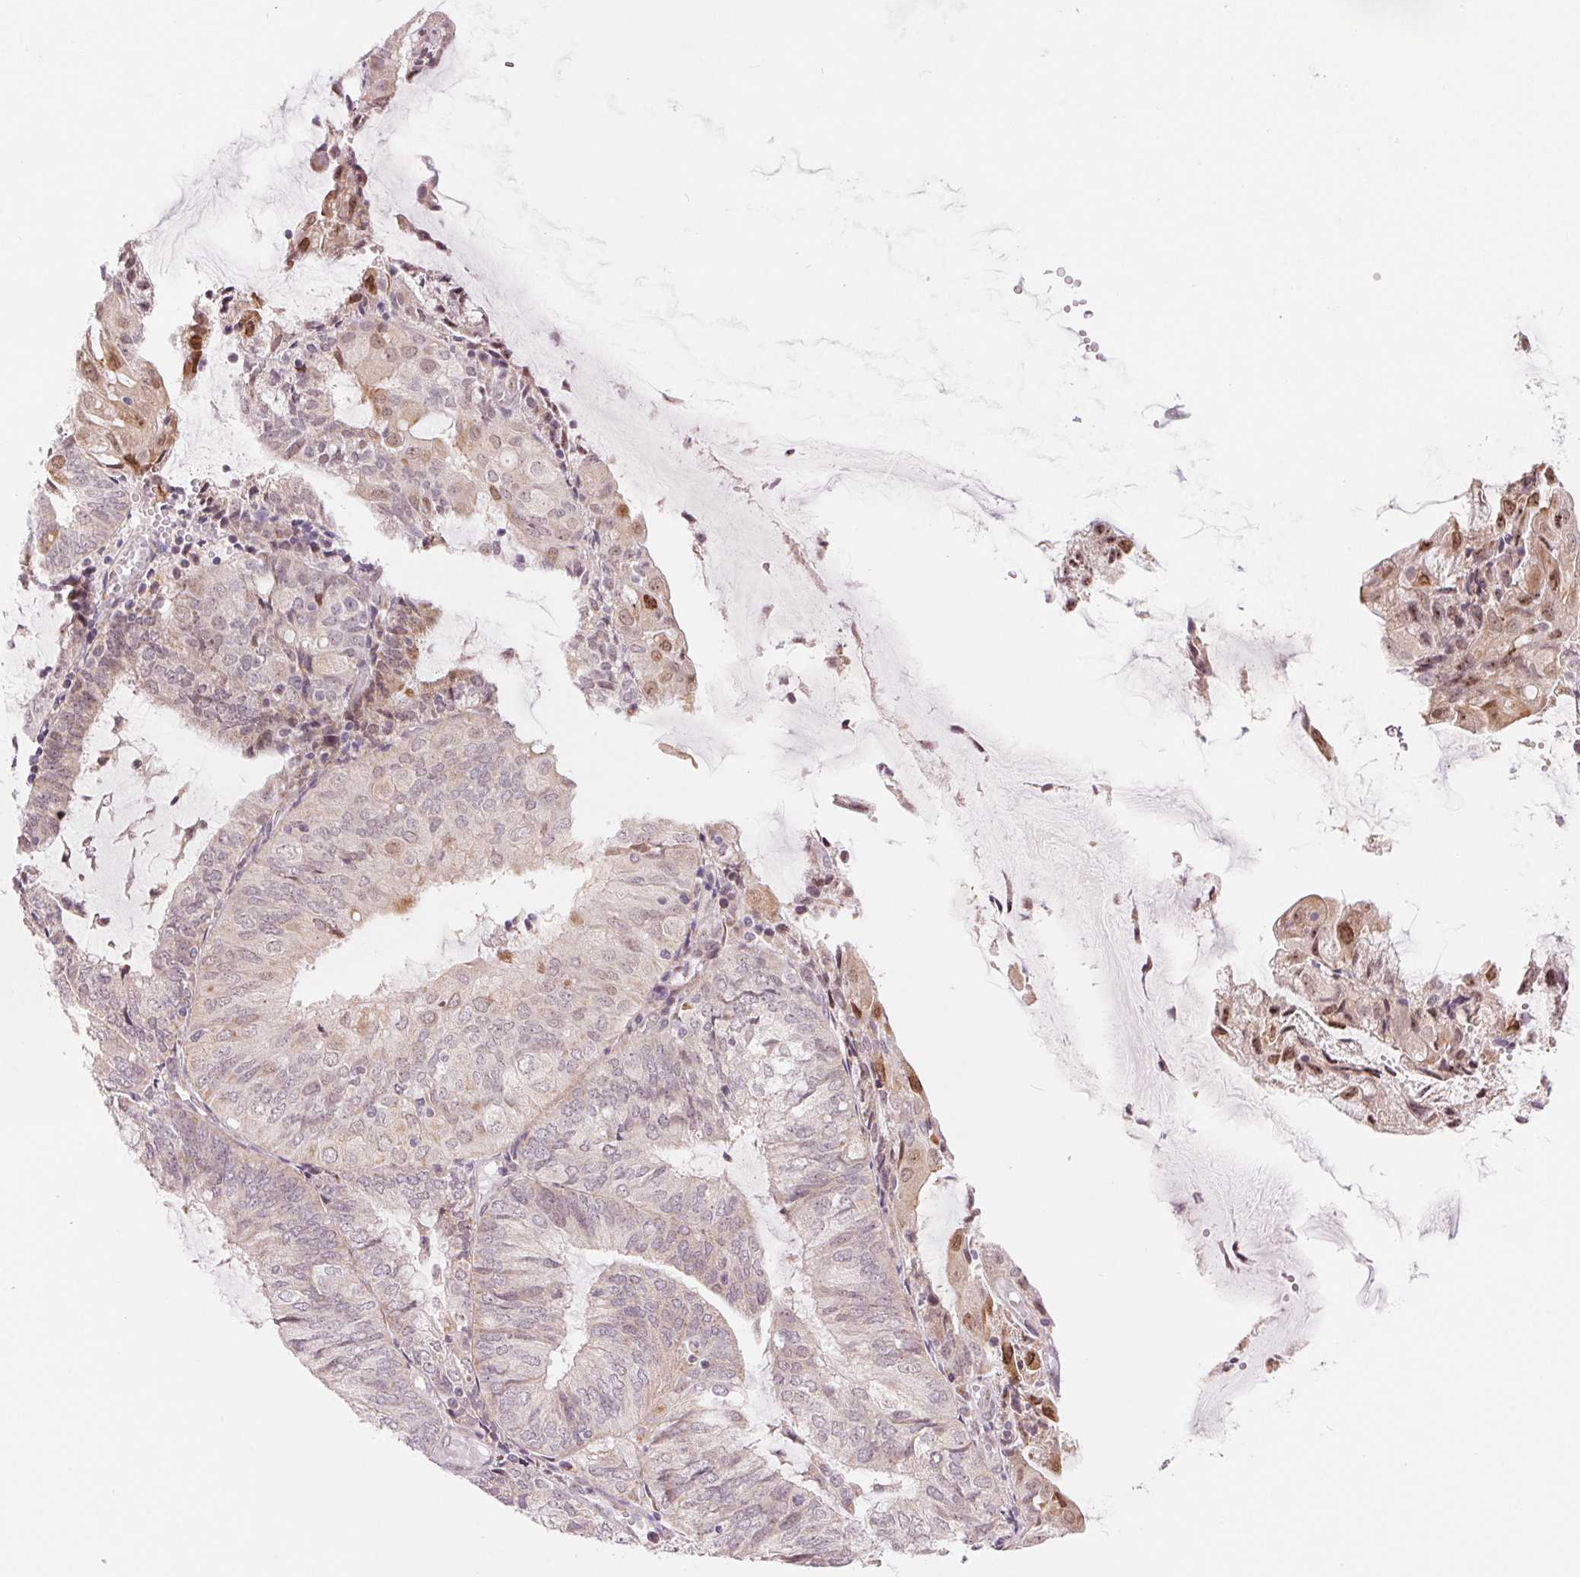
{"staining": {"intensity": "weak", "quantity": "<25%", "location": "cytoplasmic/membranous,nuclear"}, "tissue": "endometrial cancer", "cell_type": "Tumor cells", "image_type": "cancer", "snomed": [{"axis": "morphology", "description": "Adenocarcinoma, NOS"}, {"axis": "topography", "description": "Endometrium"}], "caption": "High power microscopy photomicrograph of an IHC photomicrograph of adenocarcinoma (endometrial), revealing no significant positivity in tumor cells.", "gene": "ARHGAP32", "patient": {"sex": "female", "age": 81}}